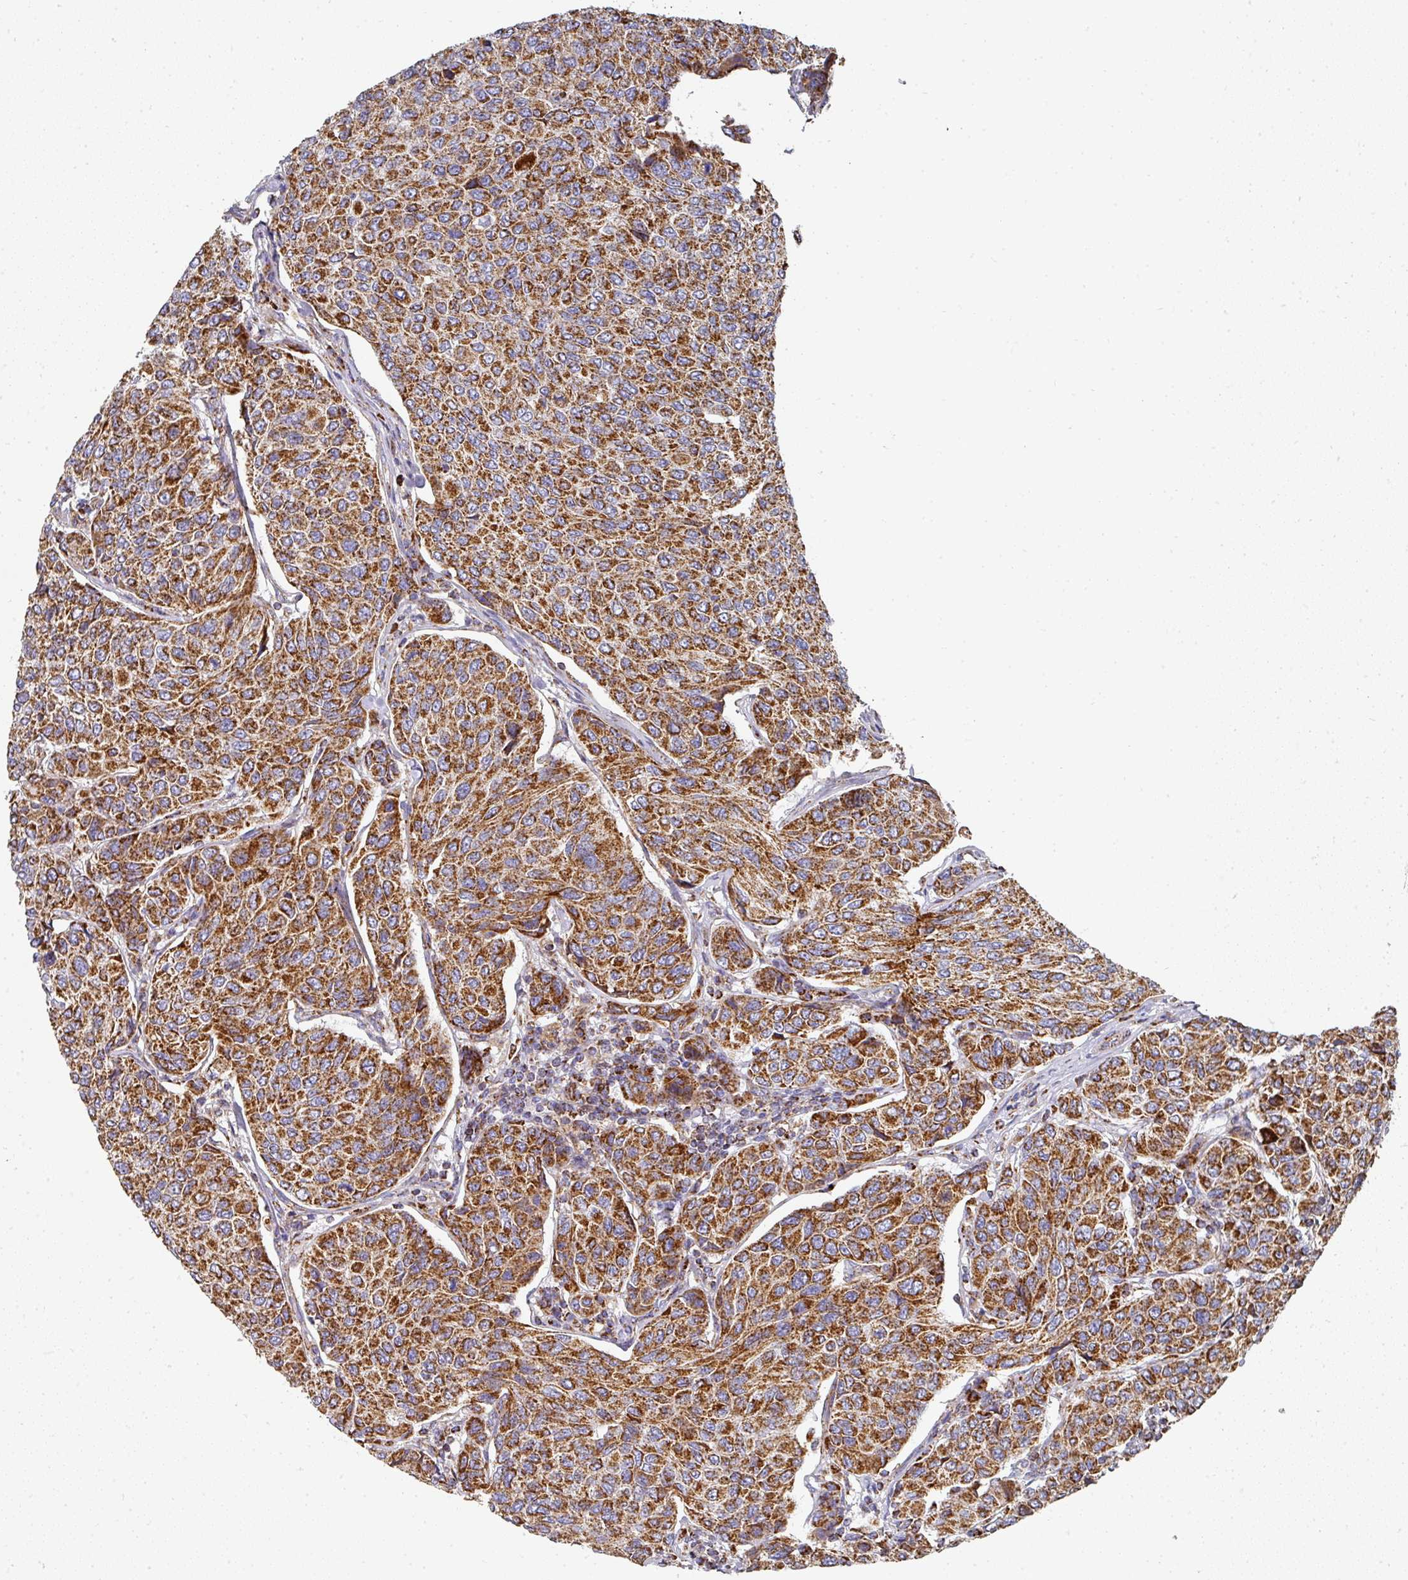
{"staining": {"intensity": "strong", "quantity": ">75%", "location": "cytoplasmic/membranous"}, "tissue": "breast cancer", "cell_type": "Tumor cells", "image_type": "cancer", "snomed": [{"axis": "morphology", "description": "Duct carcinoma"}, {"axis": "topography", "description": "Breast"}], "caption": "Breast invasive ductal carcinoma stained with a brown dye exhibits strong cytoplasmic/membranous positive positivity in approximately >75% of tumor cells.", "gene": "UQCRFS1", "patient": {"sex": "female", "age": 55}}